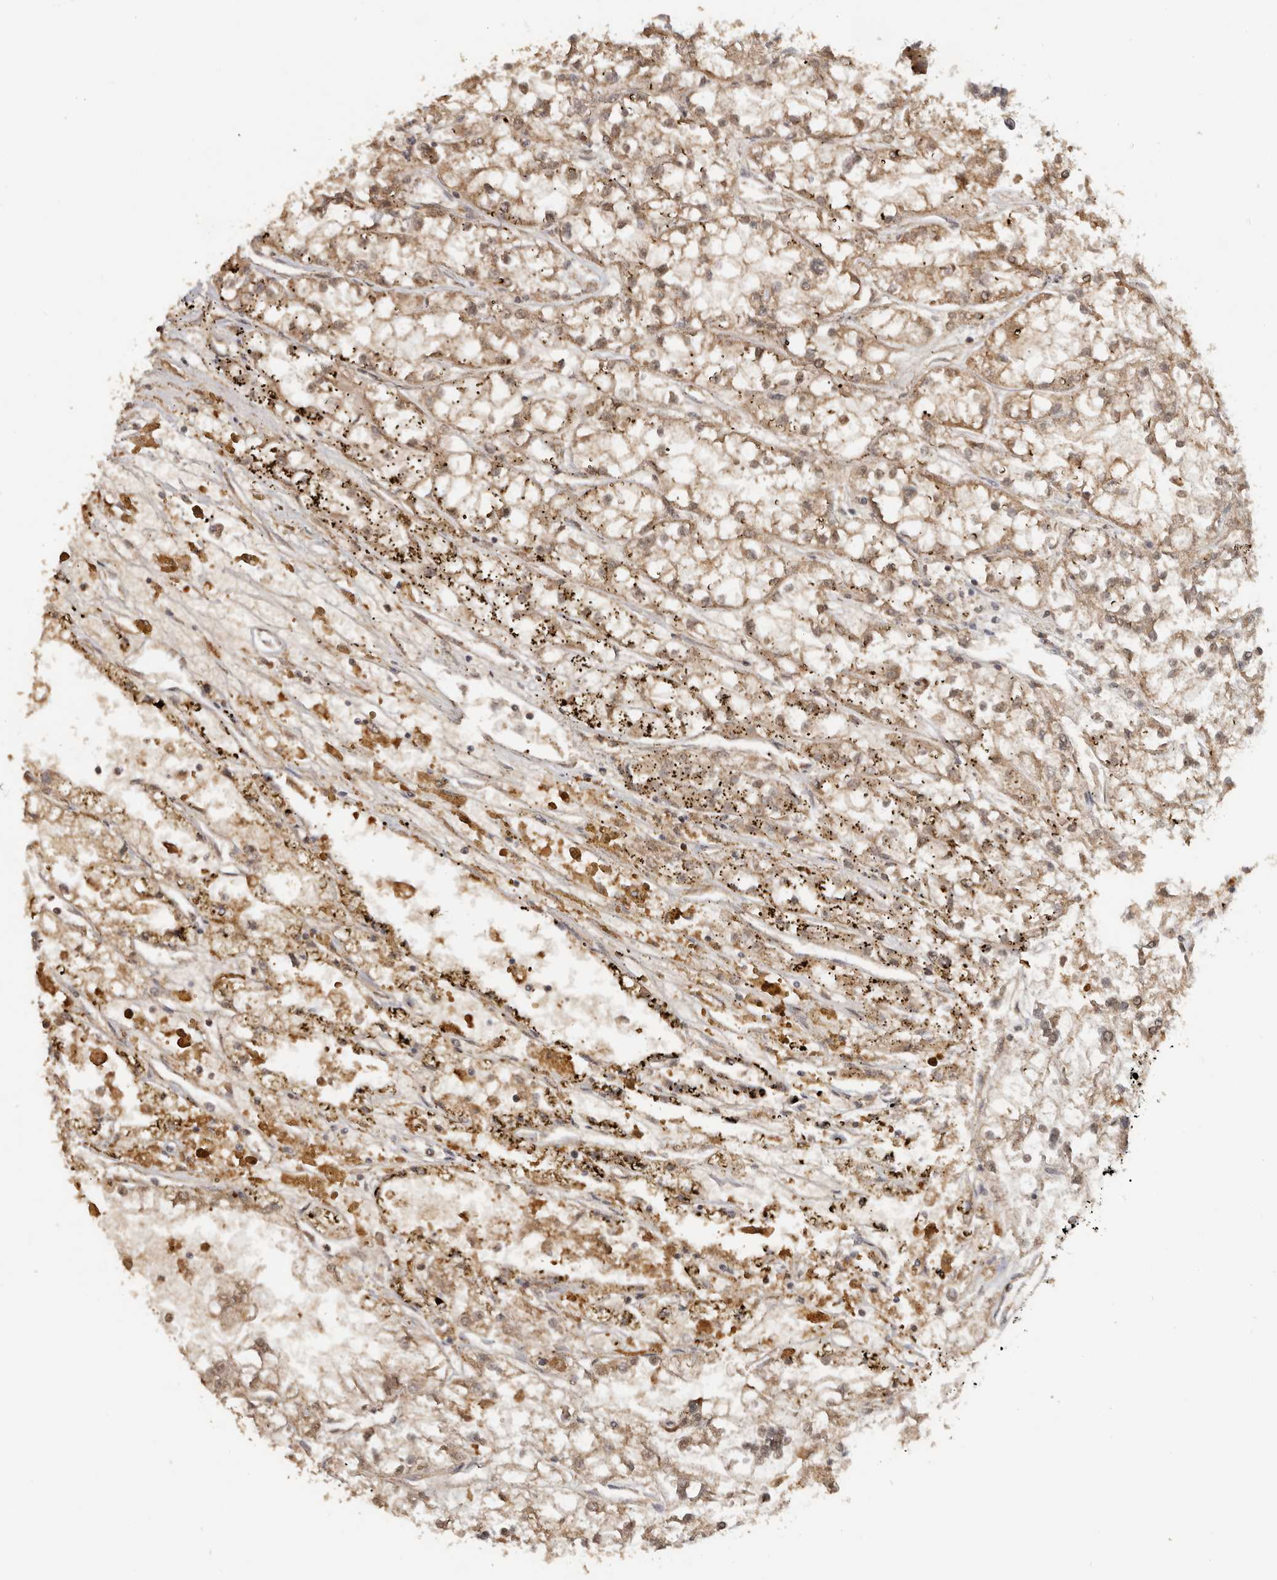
{"staining": {"intensity": "moderate", "quantity": ">75%", "location": "cytoplasmic/membranous,nuclear"}, "tissue": "renal cancer", "cell_type": "Tumor cells", "image_type": "cancer", "snomed": [{"axis": "morphology", "description": "Adenocarcinoma, NOS"}, {"axis": "topography", "description": "Kidney"}], "caption": "Protein staining shows moderate cytoplasmic/membranous and nuclear expression in about >75% of tumor cells in renal adenocarcinoma.", "gene": "SEC14L1", "patient": {"sex": "female", "age": 52}}